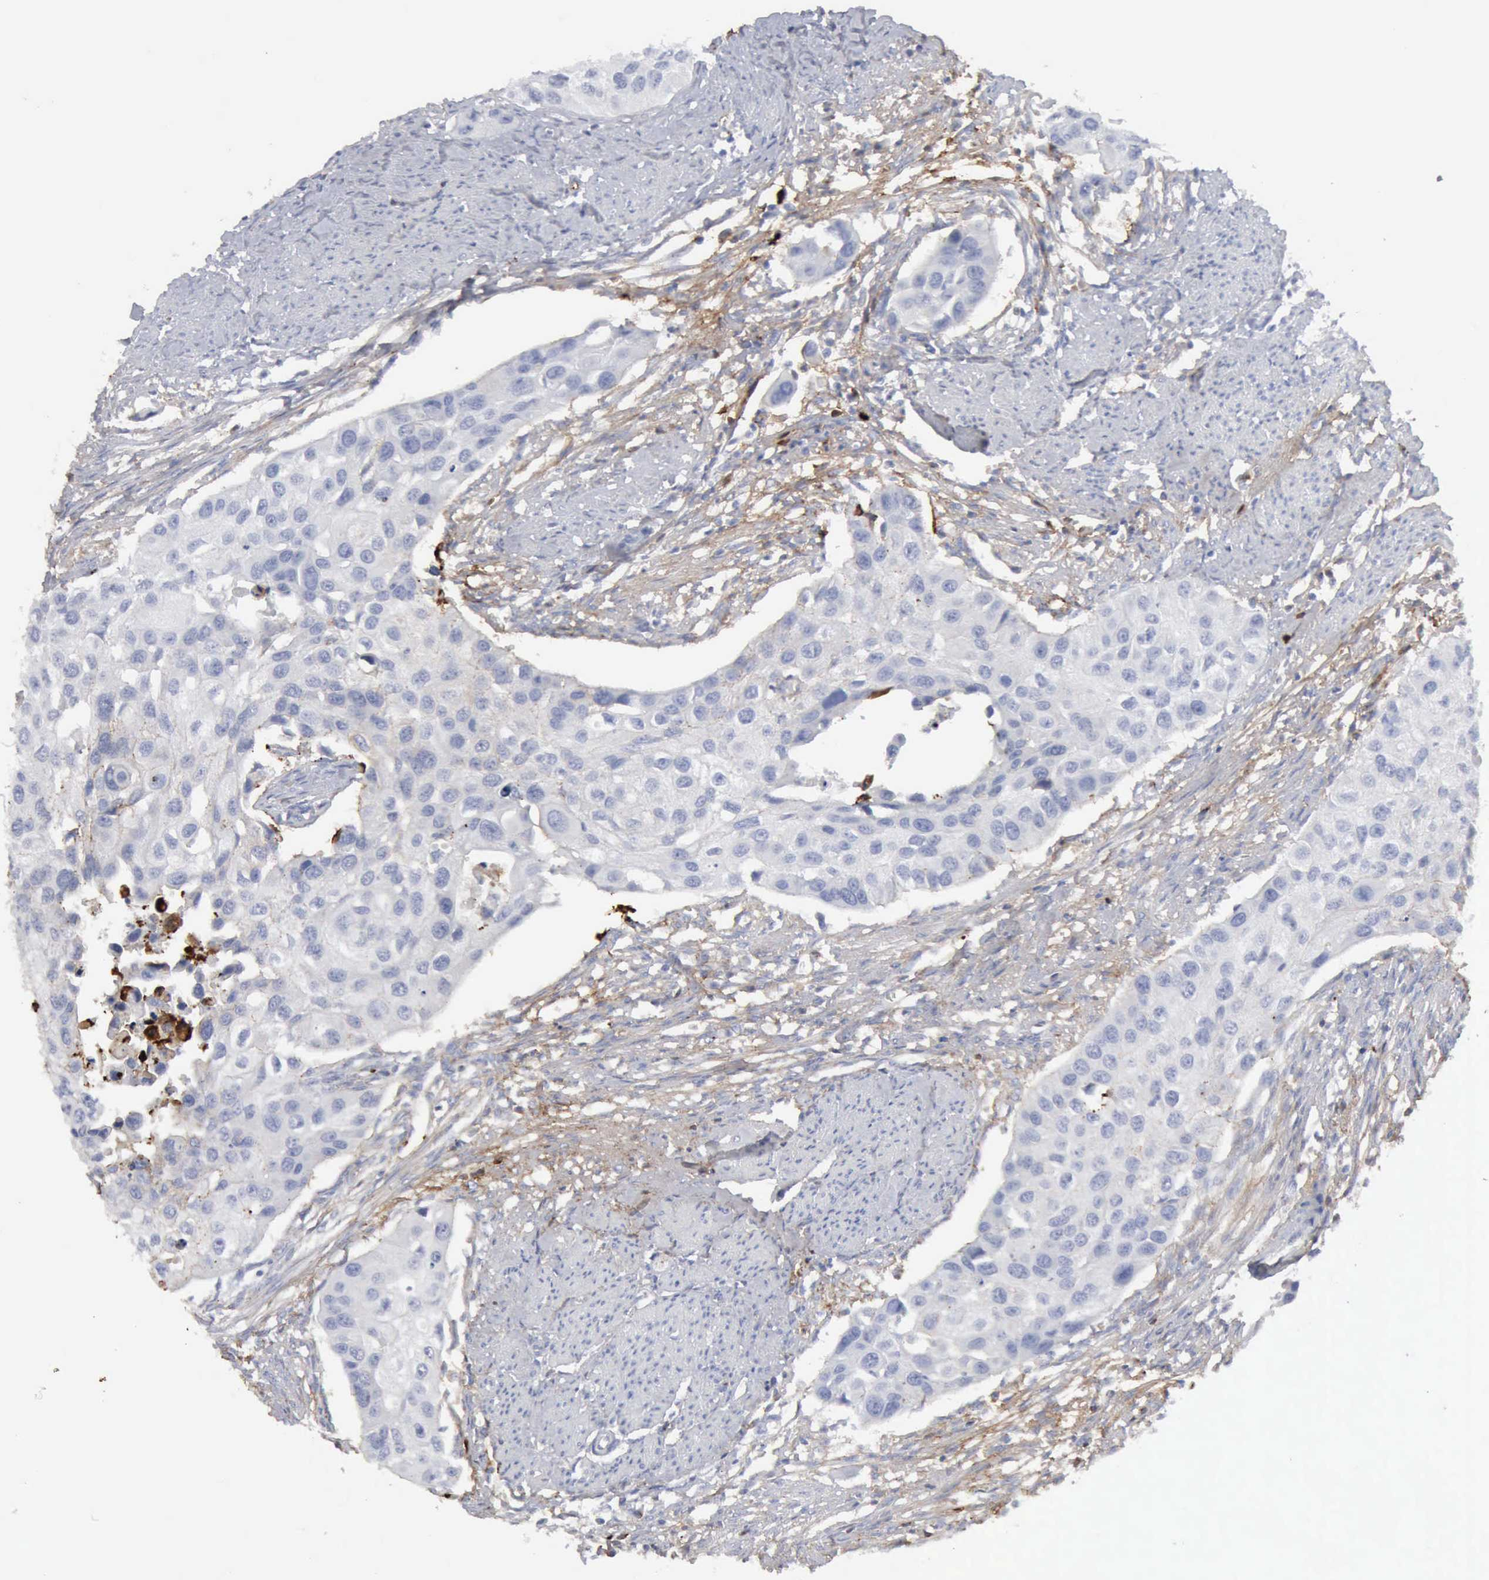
{"staining": {"intensity": "negative", "quantity": "none", "location": "none"}, "tissue": "urothelial cancer", "cell_type": "Tumor cells", "image_type": "cancer", "snomed": [{"axis": "morphology", "description": "Urothelial carcinoma, High grade"}, {"axis": "topography", "description": "Urinary bladder"}], "caption": "The immunohistochemistry image has no significant expression in tumor cells of urothelial cancer tissue.", "gene": "C4BPA", "patient": {"sex": "male", "age": 55}}